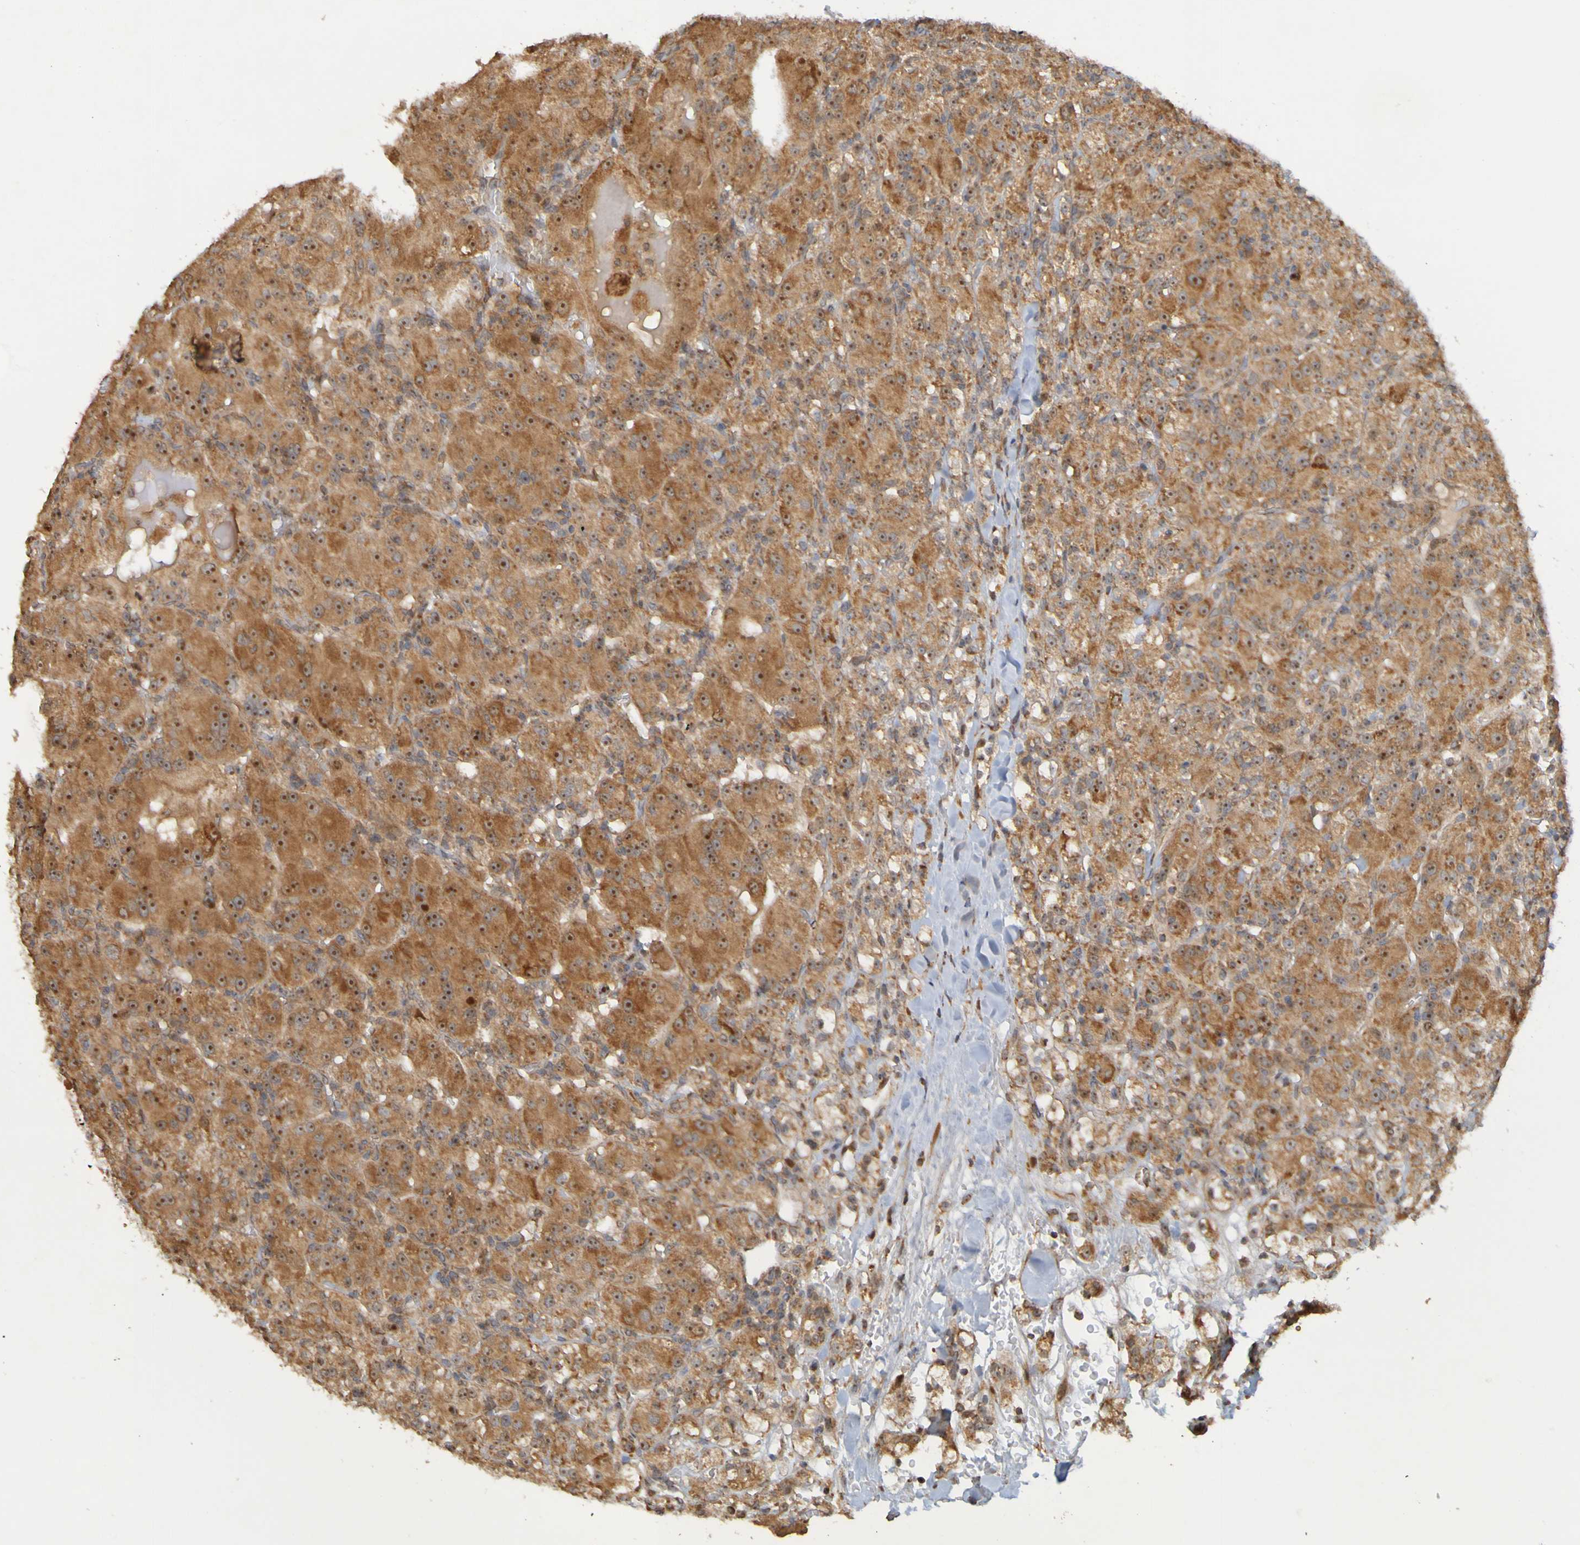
{"staining": {"intensity": "moderate", "quantity": ">75%", "location": "cytoplasmic/membranous,nuclear"}, "tissue": "renal cancer", "cell_type": "Tumor cells", "image_type": "cancer", "snomed": [{"axis": "morphology", "description": "Normal tissue, NOS"}, {"axis": "morphology", "description": "Adenocarcinoma, NOS"}, {"axis": "topography", "description": "Kidney"}], "caption": "Renal cancer stained for a protein (brown) reveals moderate cytoplasmic/membranous and nuclear positive positivity in about >75% of tumor cells.", "gene": "TMBIM1", "patient": {"sex": "male", "age": 61}}